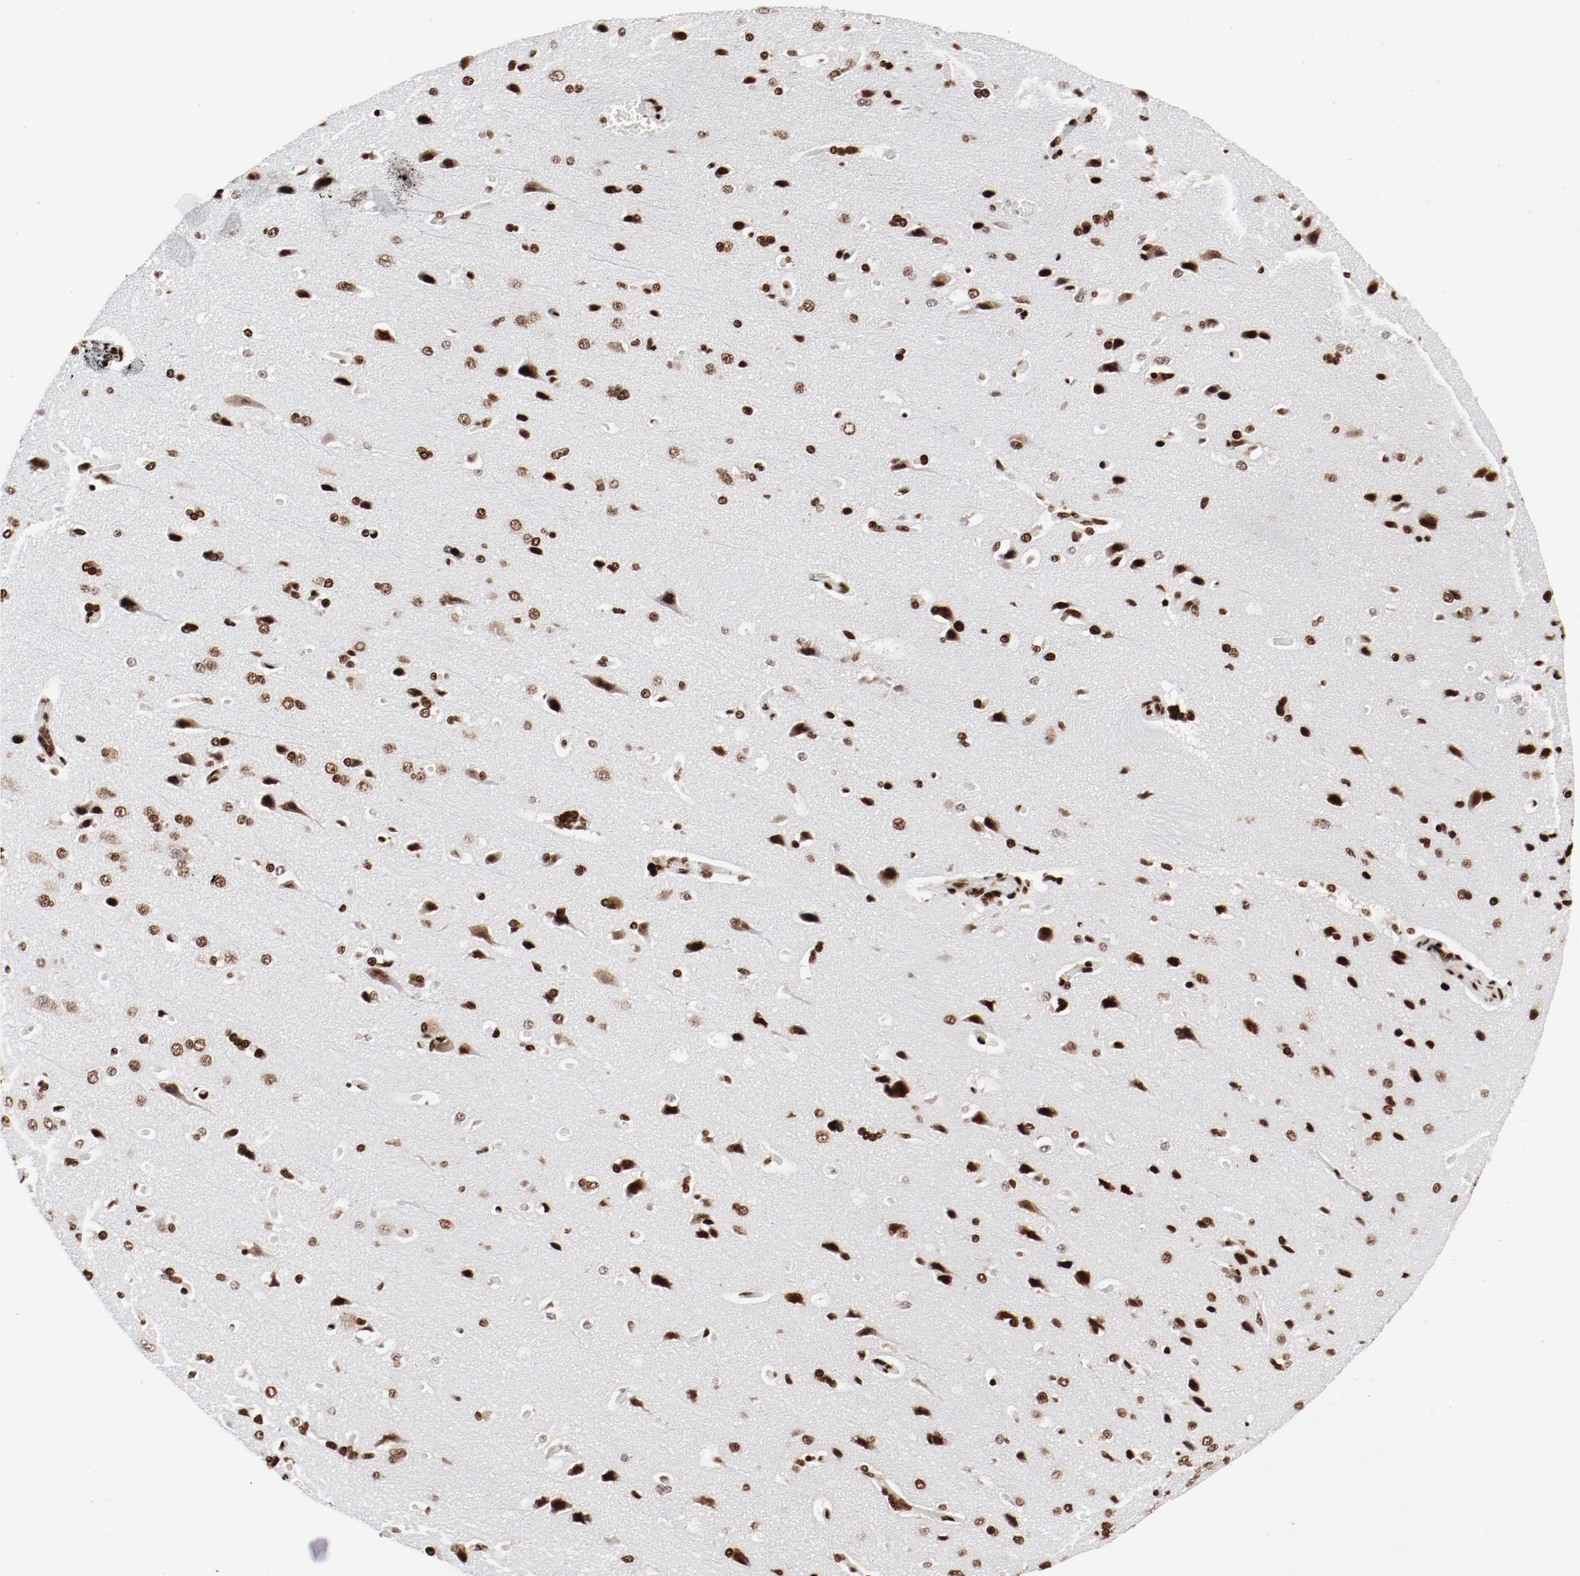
{"staining": {"intensity": "strong", "quantity": ">75%", "location": "nuclear"}, "tissue": "cerebral cortex", "cell_type": "Endothelial cells", "image_type": "normal", "snomed": [{"axis": "morphology", "description": "Normal tissue, NOS"}, {"axis": "topography", "description": "Cerebral cortex"}], "caption": "Immunohistochemistry (IHC) (DAB) staining of normal cerebral cortex displays strong nuclear protein positivity in about >75% of endothelial cells. (Stains: DAB (3,3'-diaminobenzidine) in brown, nuclei in blue, Microscopy: brightfield microscopy at high magnification).", "gene": "NFYB", "patient": {"sex": "male", "age": 62}}